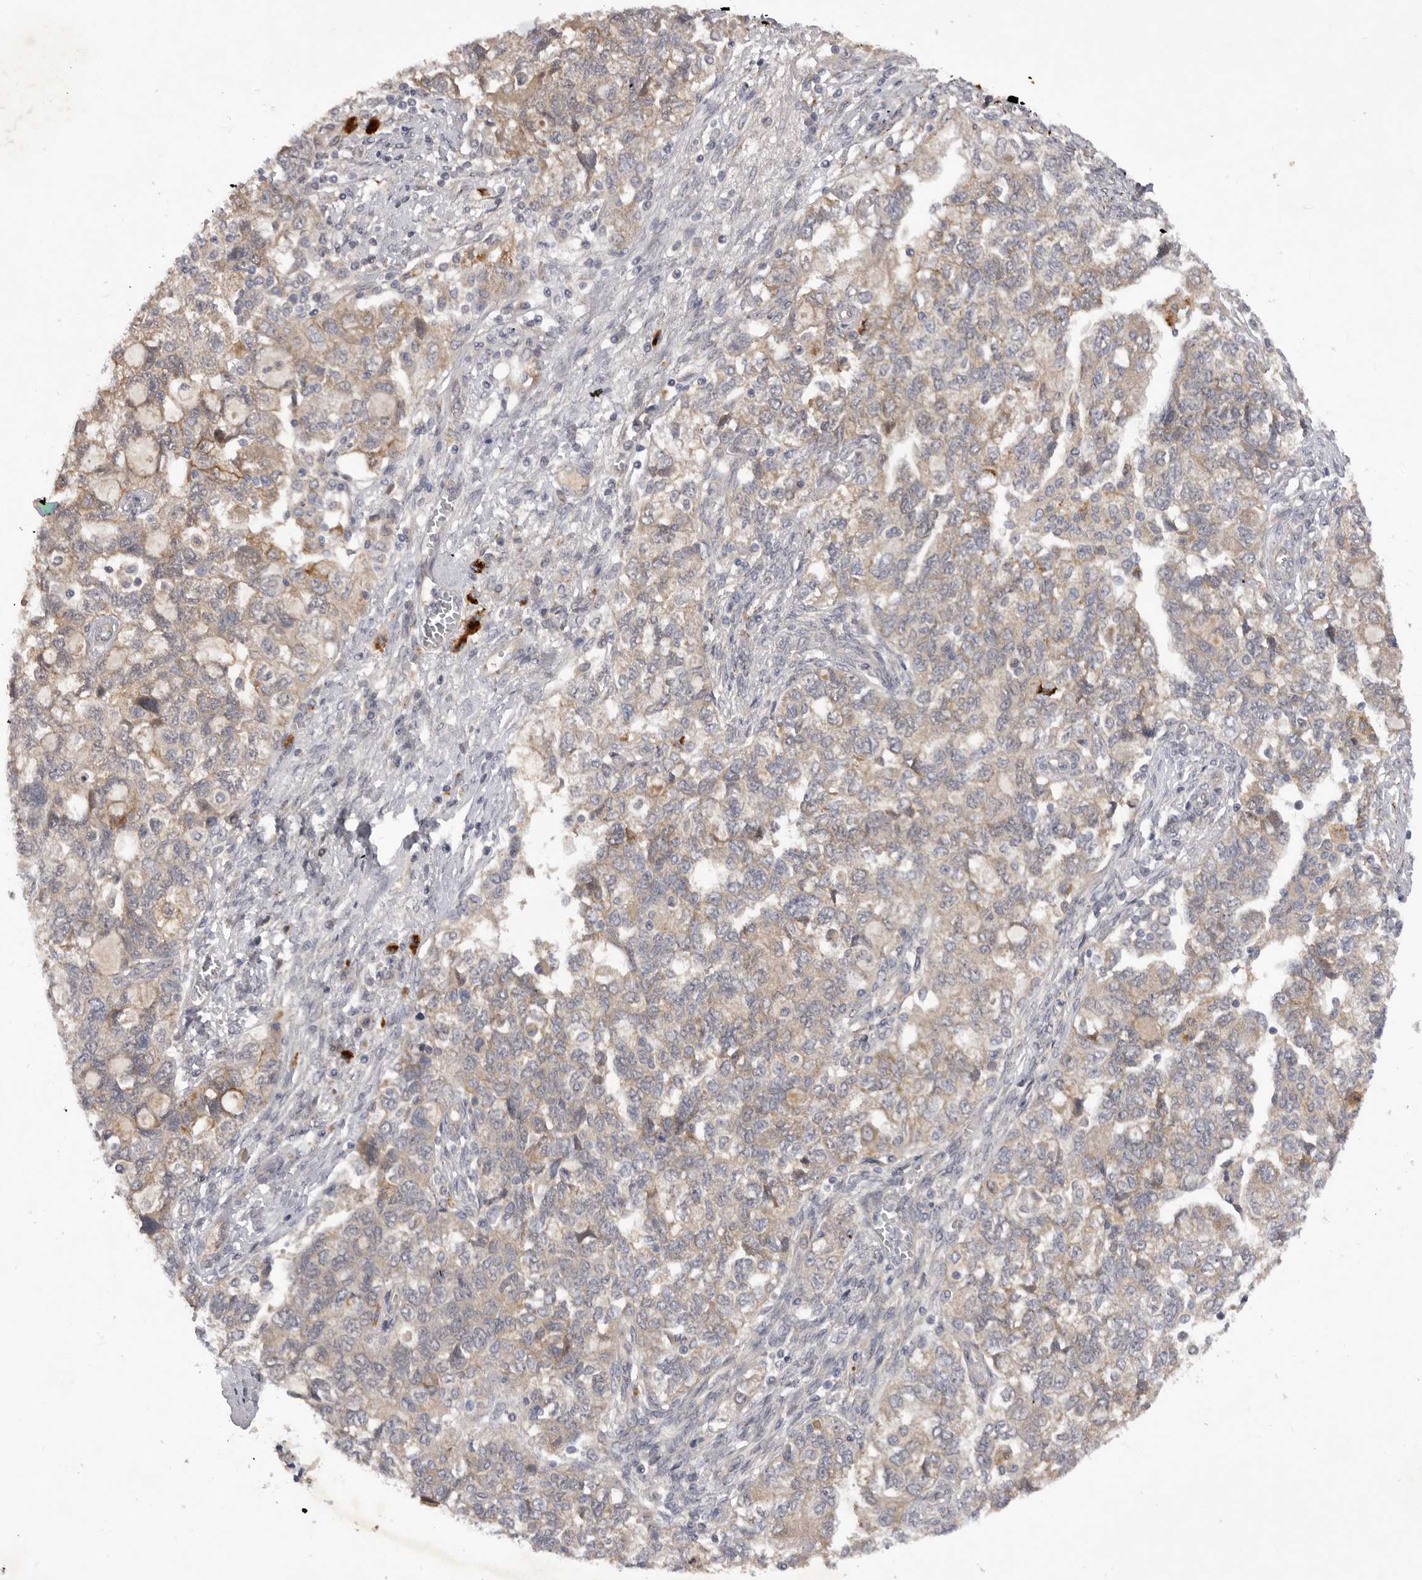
{"staining": {"intensity": "weak", "quantity": "<25%", "location": "cytoplasmic/membranous"}, "tissue": "ovarian cancer", "cell_type": "Tumor cells", "image_type": "cancer", "snomed": [{"axis": "morphology", "description": "Carcinoma, NOS"}, {"axis": "morphology", "description": "Cystadenocarcinoma, serous, NOS"}, {"axis": "topography", "description": "Ovary"}], "caption": "The IHC micrograph has no significant expression in tumor cells of ovarian serous cystadenocarcinoma tissue. (IHC, brightfield microscopy, high magnification).", "gene": "DHDDS", "patient": {"sex": "female", "age": 69}}